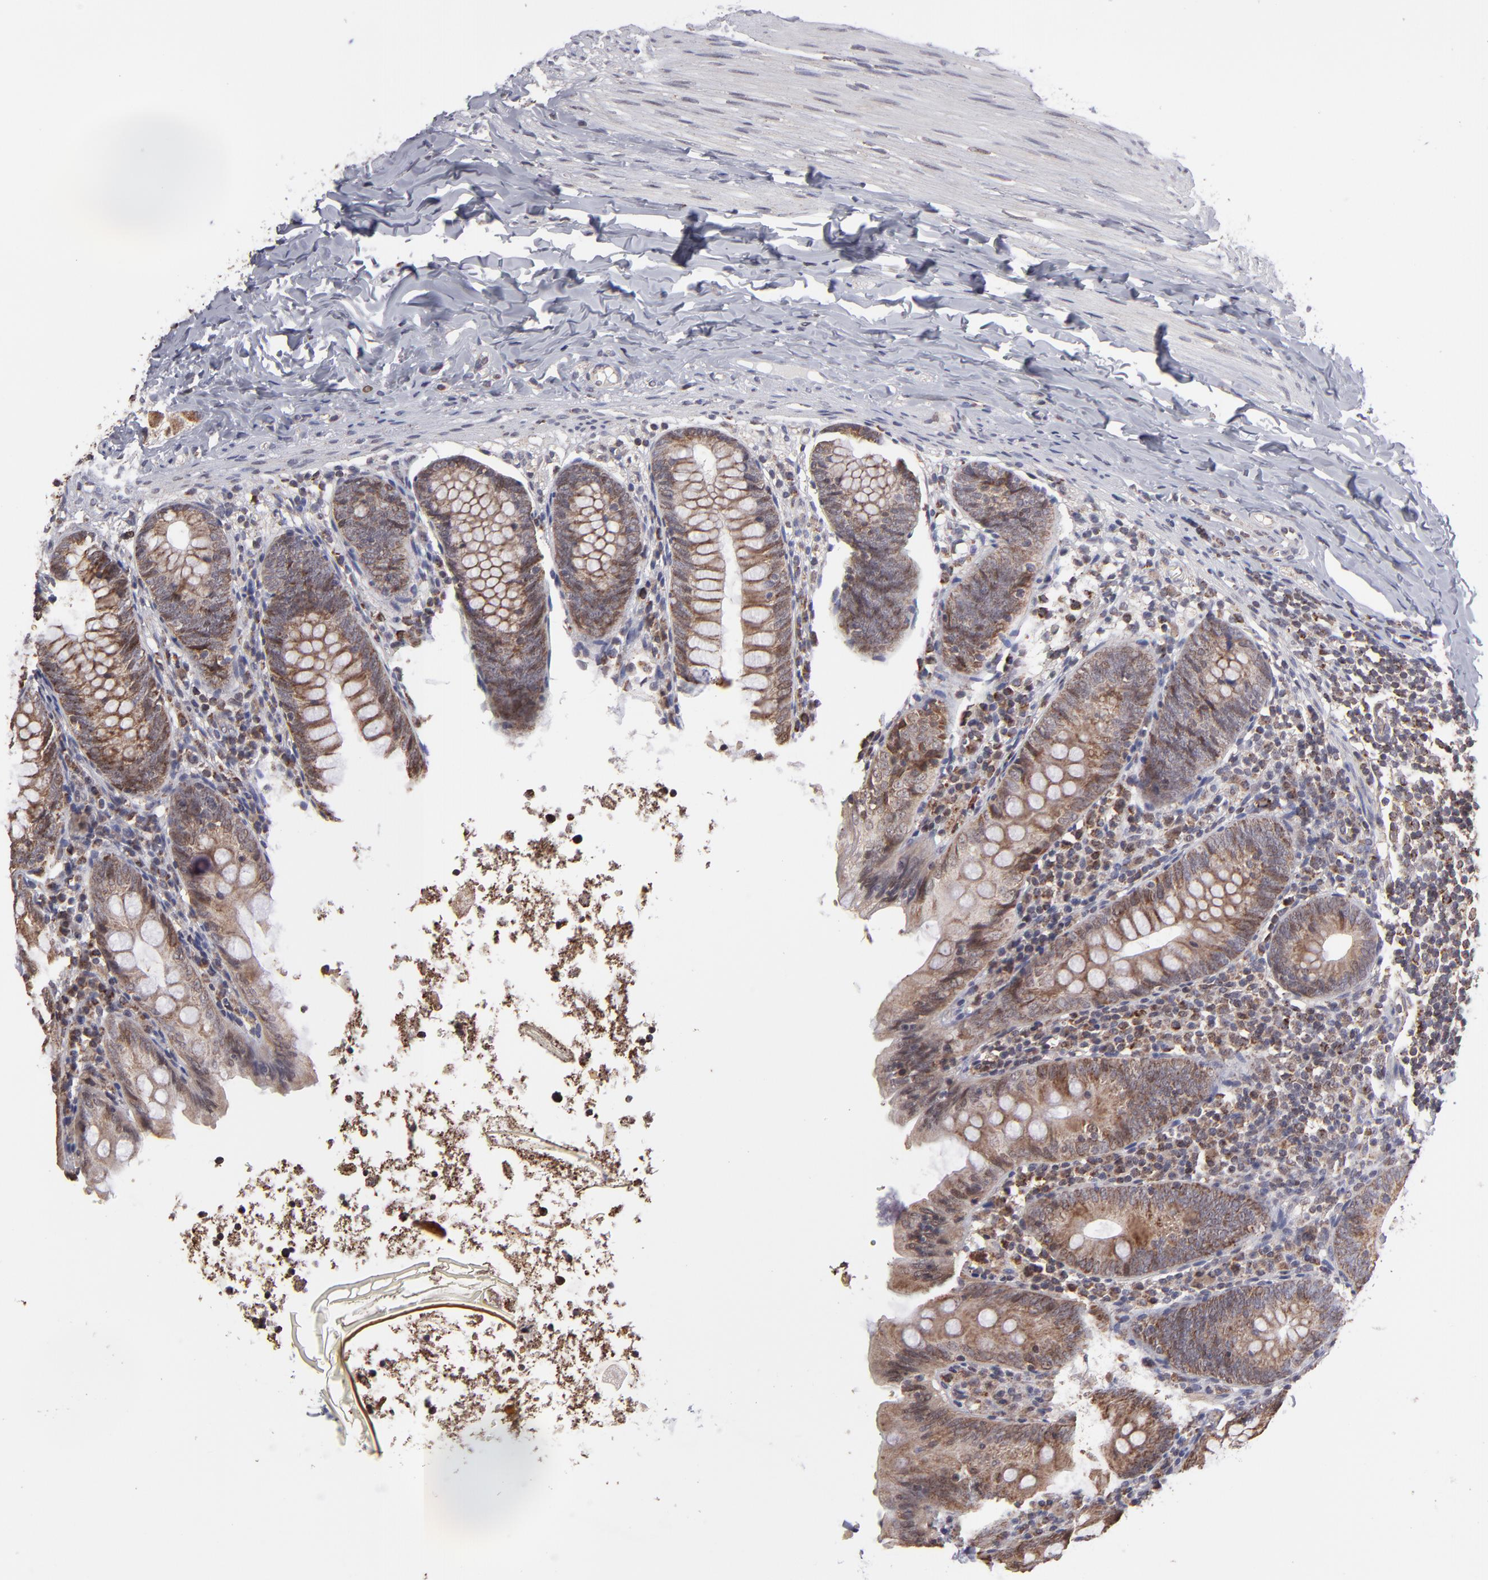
{"staining": {"intensity": "weak", "quantity": ">75%", "location": "cytoplasmic/membranous"}, "tissue": "appendix", "cell_type": "Glandular cells", "image_type": "normal", "snomed": [{"axis": "morphology", "description": "Normal tissue, NOS"}, {"axis": "topography", "description": "Appendix"}], "caption": "A high-resolution micrograph shows immunohistochemistry staining of unremarkable appendix, which reveals weak cytoplasmic/membranous positivity in about >75% of glandular cells.", "gene": "SLC15A1", "patient": {"sex": "male", "age": 7}}